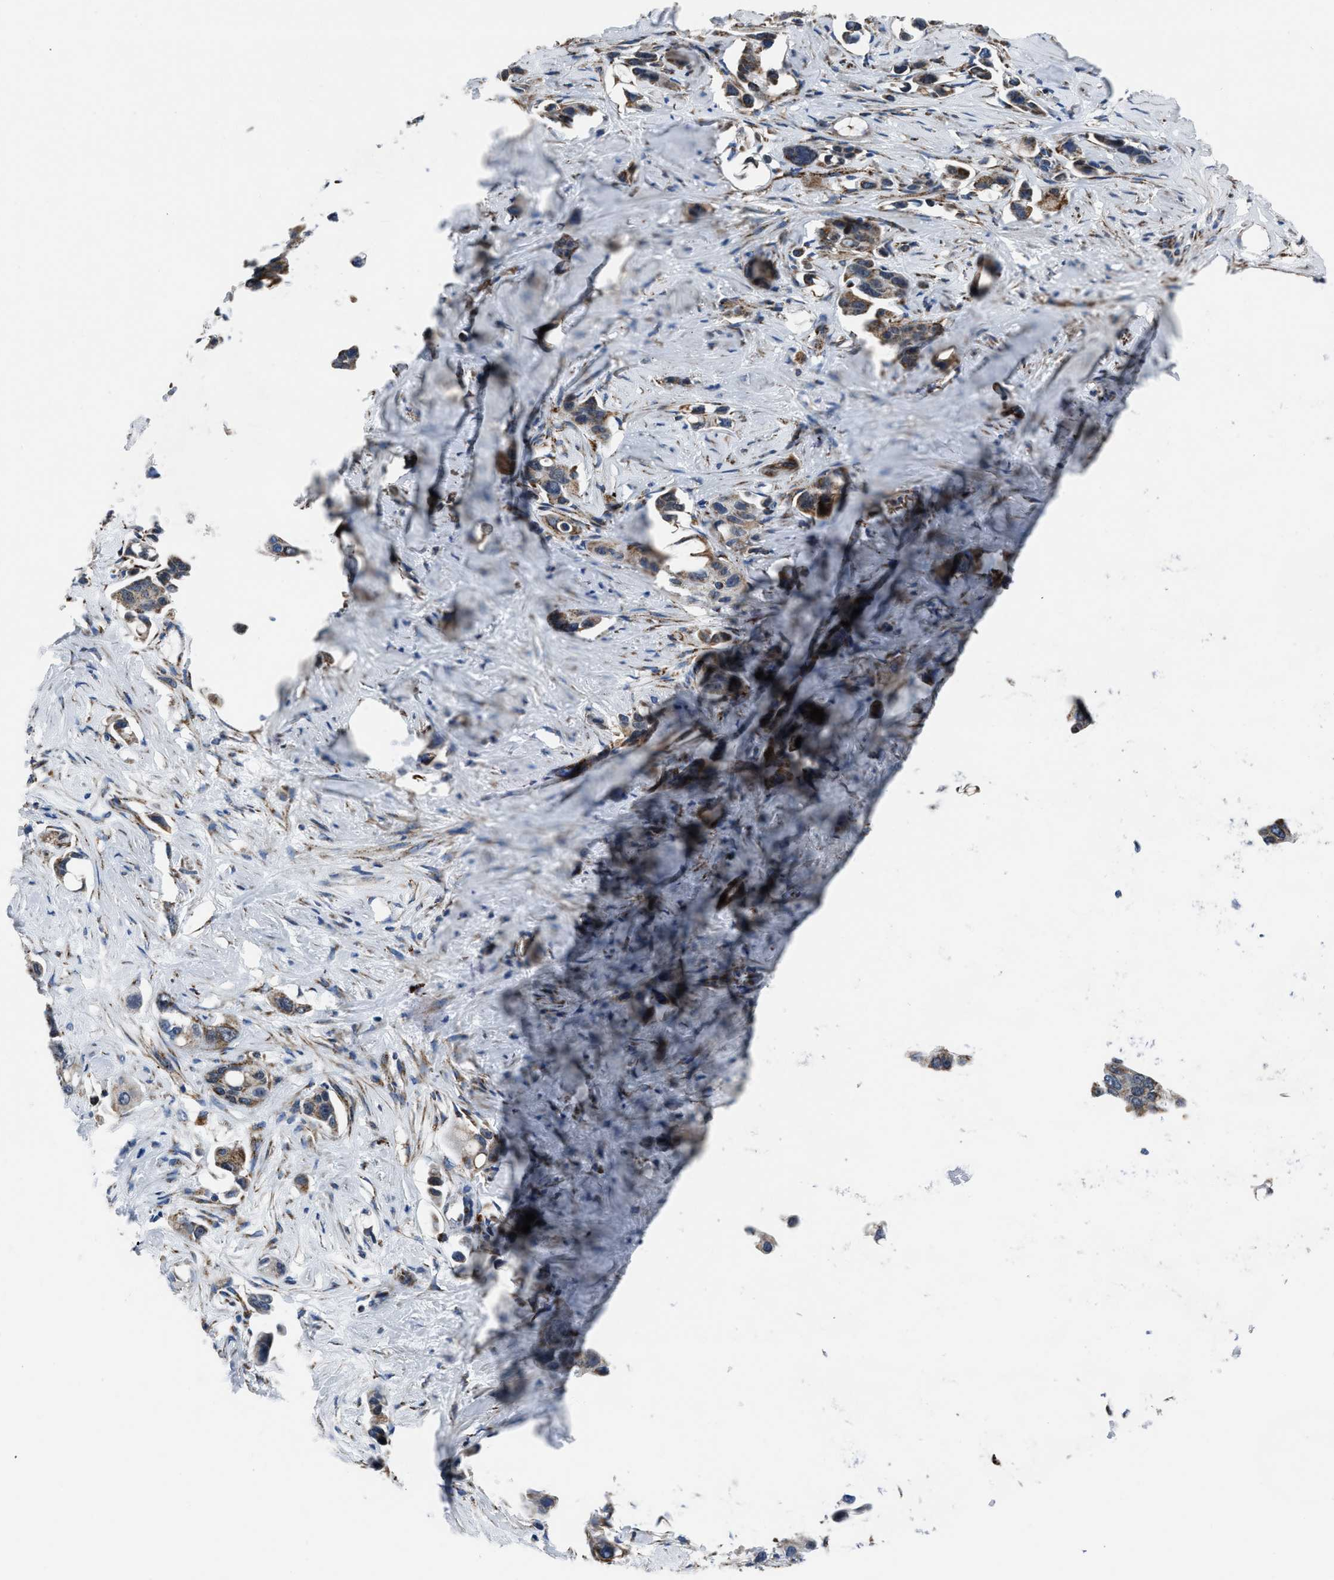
{"staining": {"intensity": "moderate", "quantity": ">75%", "location": "cytoplasmic/membranous"}, "tissue": "pancreatic cancer", "cell_type": "Tumor cells", "image_type": "cancer", "snomed": [{"axis": "morphology", "description": "Adenocarcinoma, NOS"}, {"axis": "topography", "description": "Pancreas"}], "caption": "Pancreatic cancer was stained to show a protein in brown. There is medium levels of moderate cytoplasmic/membranous positivity in approximately >75% of tumor cells.", "gene": "NSD3", "patient": {"sex": "male", "age": 53}}